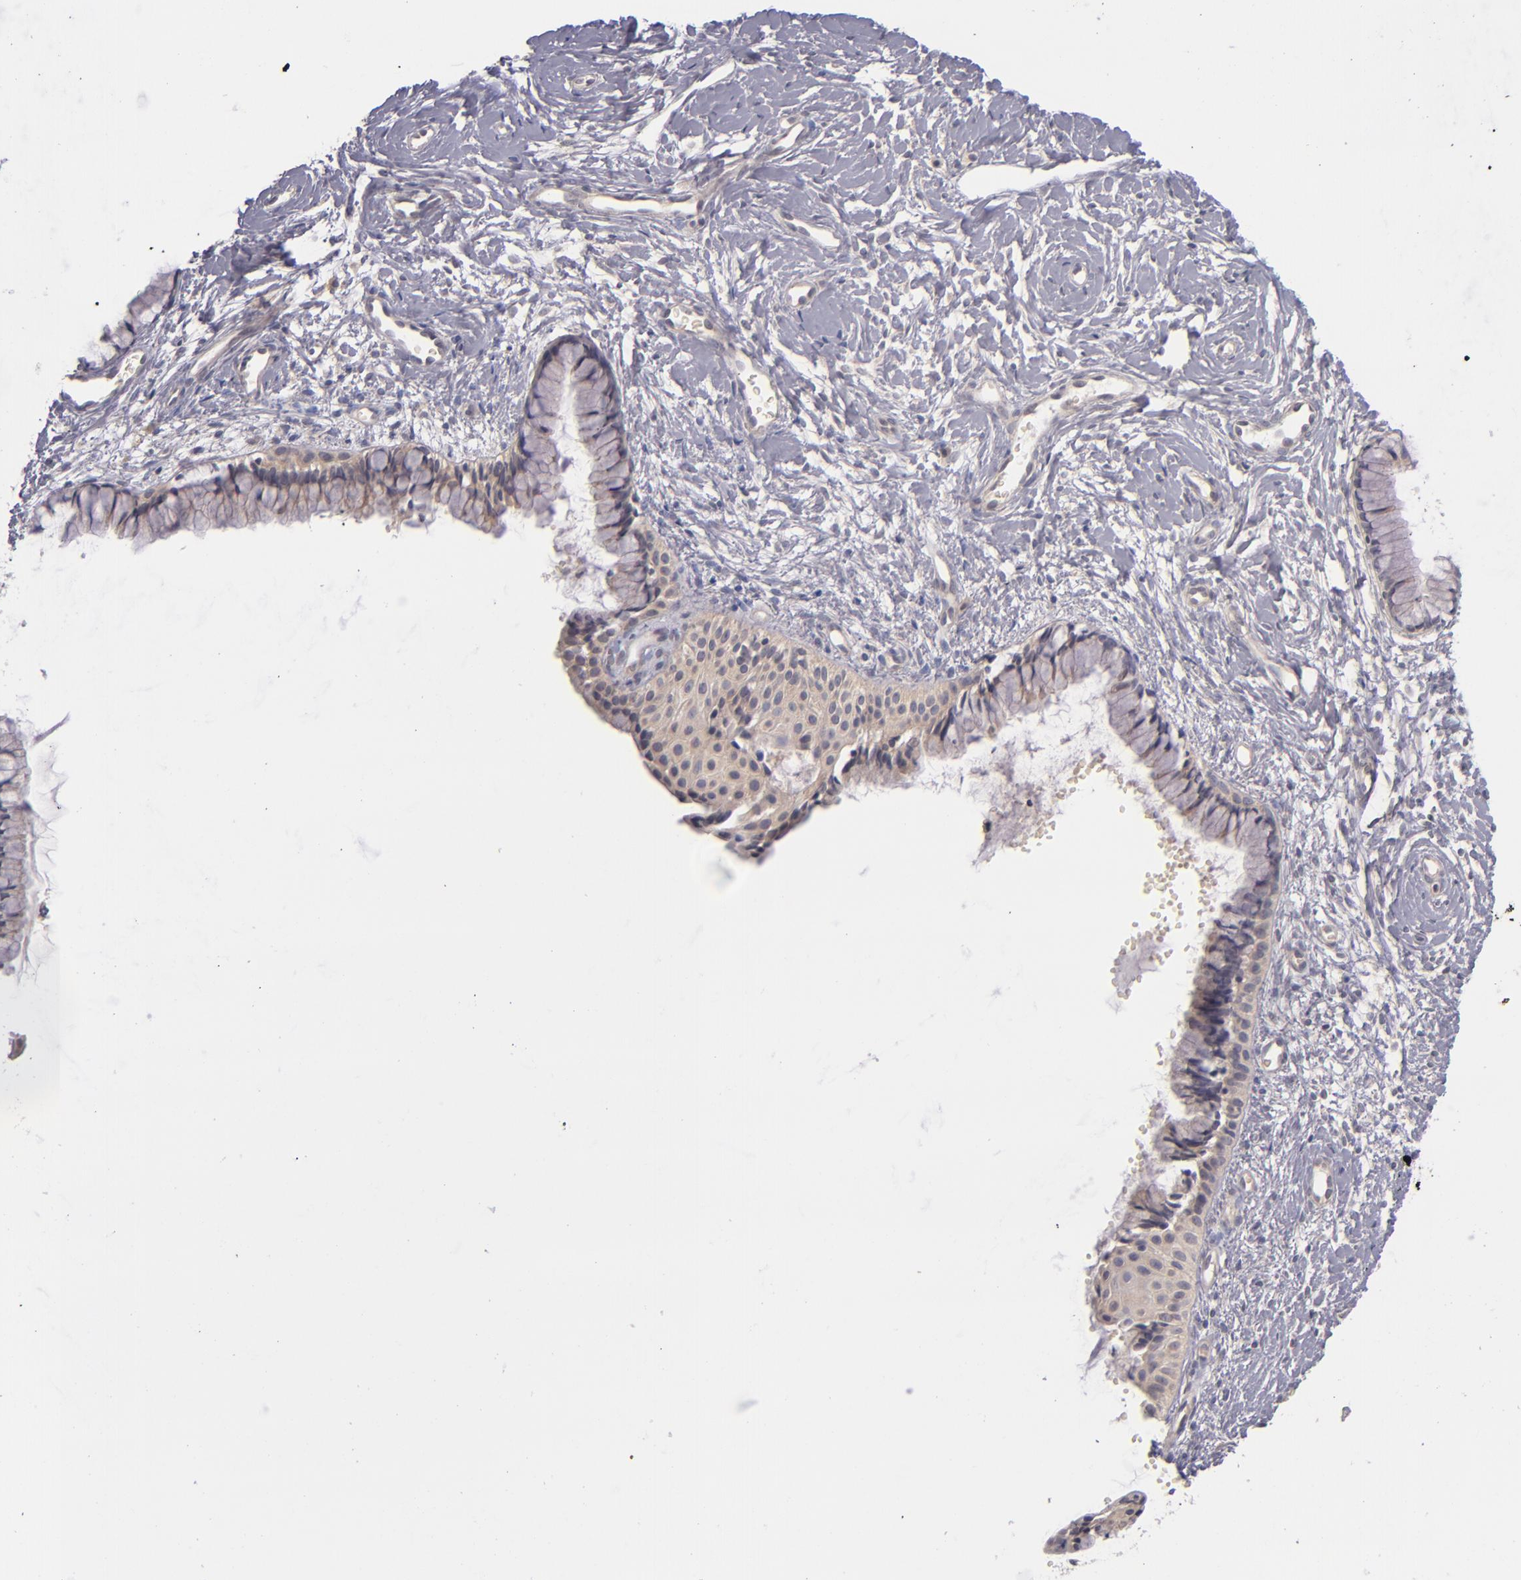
{"staining": {"intensity": "weak", "quantity": "<25%", "location": "cytoplasmic/membranous"}, "tissue": "cervix", "cell_type": "Glandular cells", "image_type": "normal", "snomed": [{"axis": "morphology", "description": "Normal tissue, NOS"}, {"axis": "topography", "description": "Cervix"}], "caption": "Unremarkable cervix was stained to show a protein in brown. There is no significant staining in glandular cells. (DAB (3,3'-diaminobenzidine) IHC visualized using brightfield microscopy, high magnification).", "gene": "TSC2", "patient": {"sex": "female", "age": 46}}